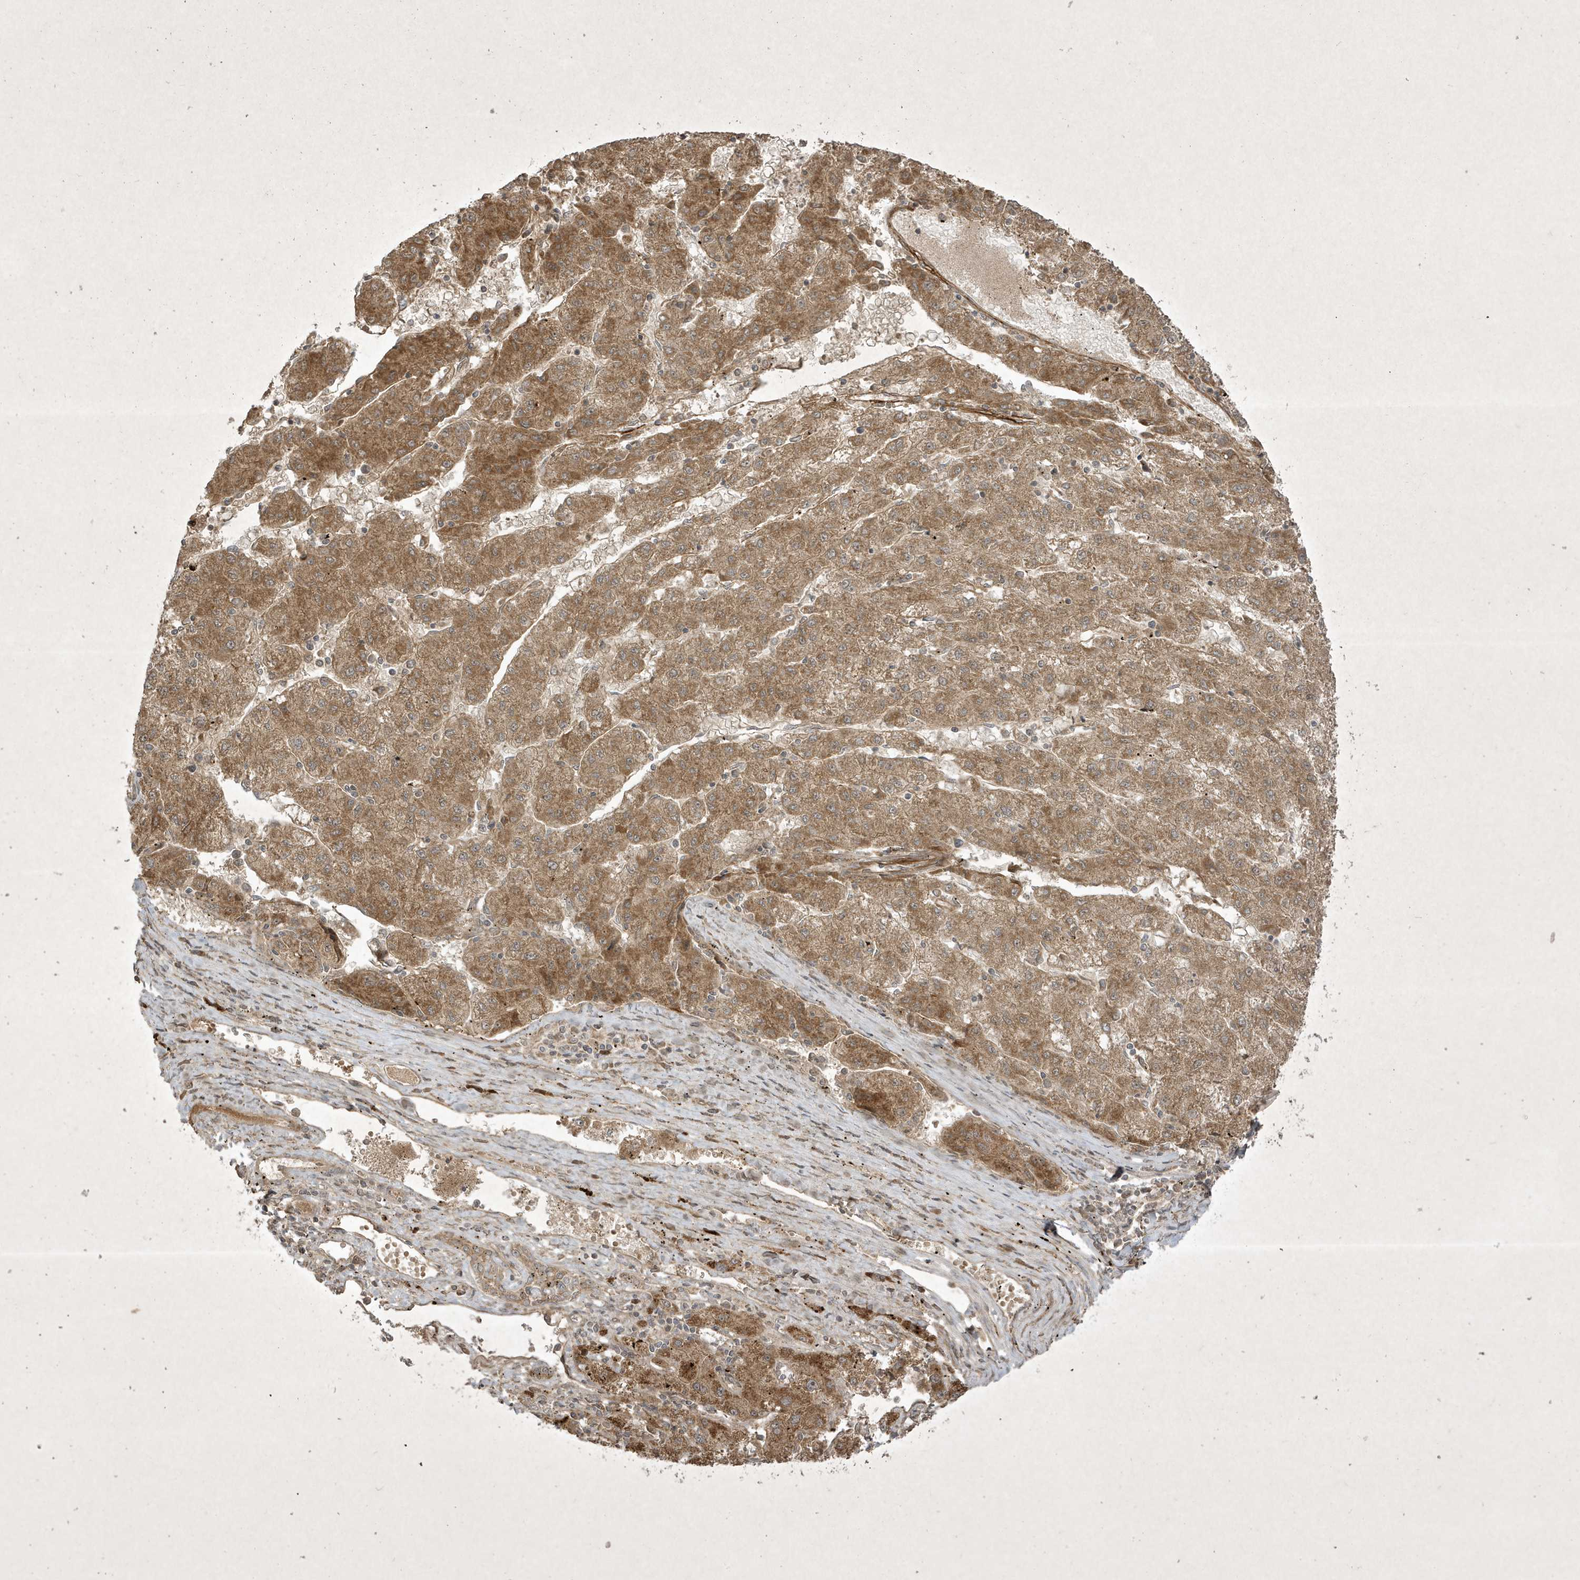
{"staining": {"intensity": "moderate", "quantity": ">75%", "location": "cytoplasmic/membranous"}, "tissue": "liver cancer", "cell_type": "Tumor cells", "image_type": "cancer", "snomed": [{"axis": "morphology", "description": "Carcinoma, Hepatocellular, NOS"}, {"axis": "topography", "description": "Liver"}], "caption": "Protein staining exhibits moderate cytoplasmic/membranous expression in approximately >75% of tumor cells in liver cancer (hepatocellular carcinoma).", "gene": "FAM83C", "patient": {"sex": "male", "age": 72}}